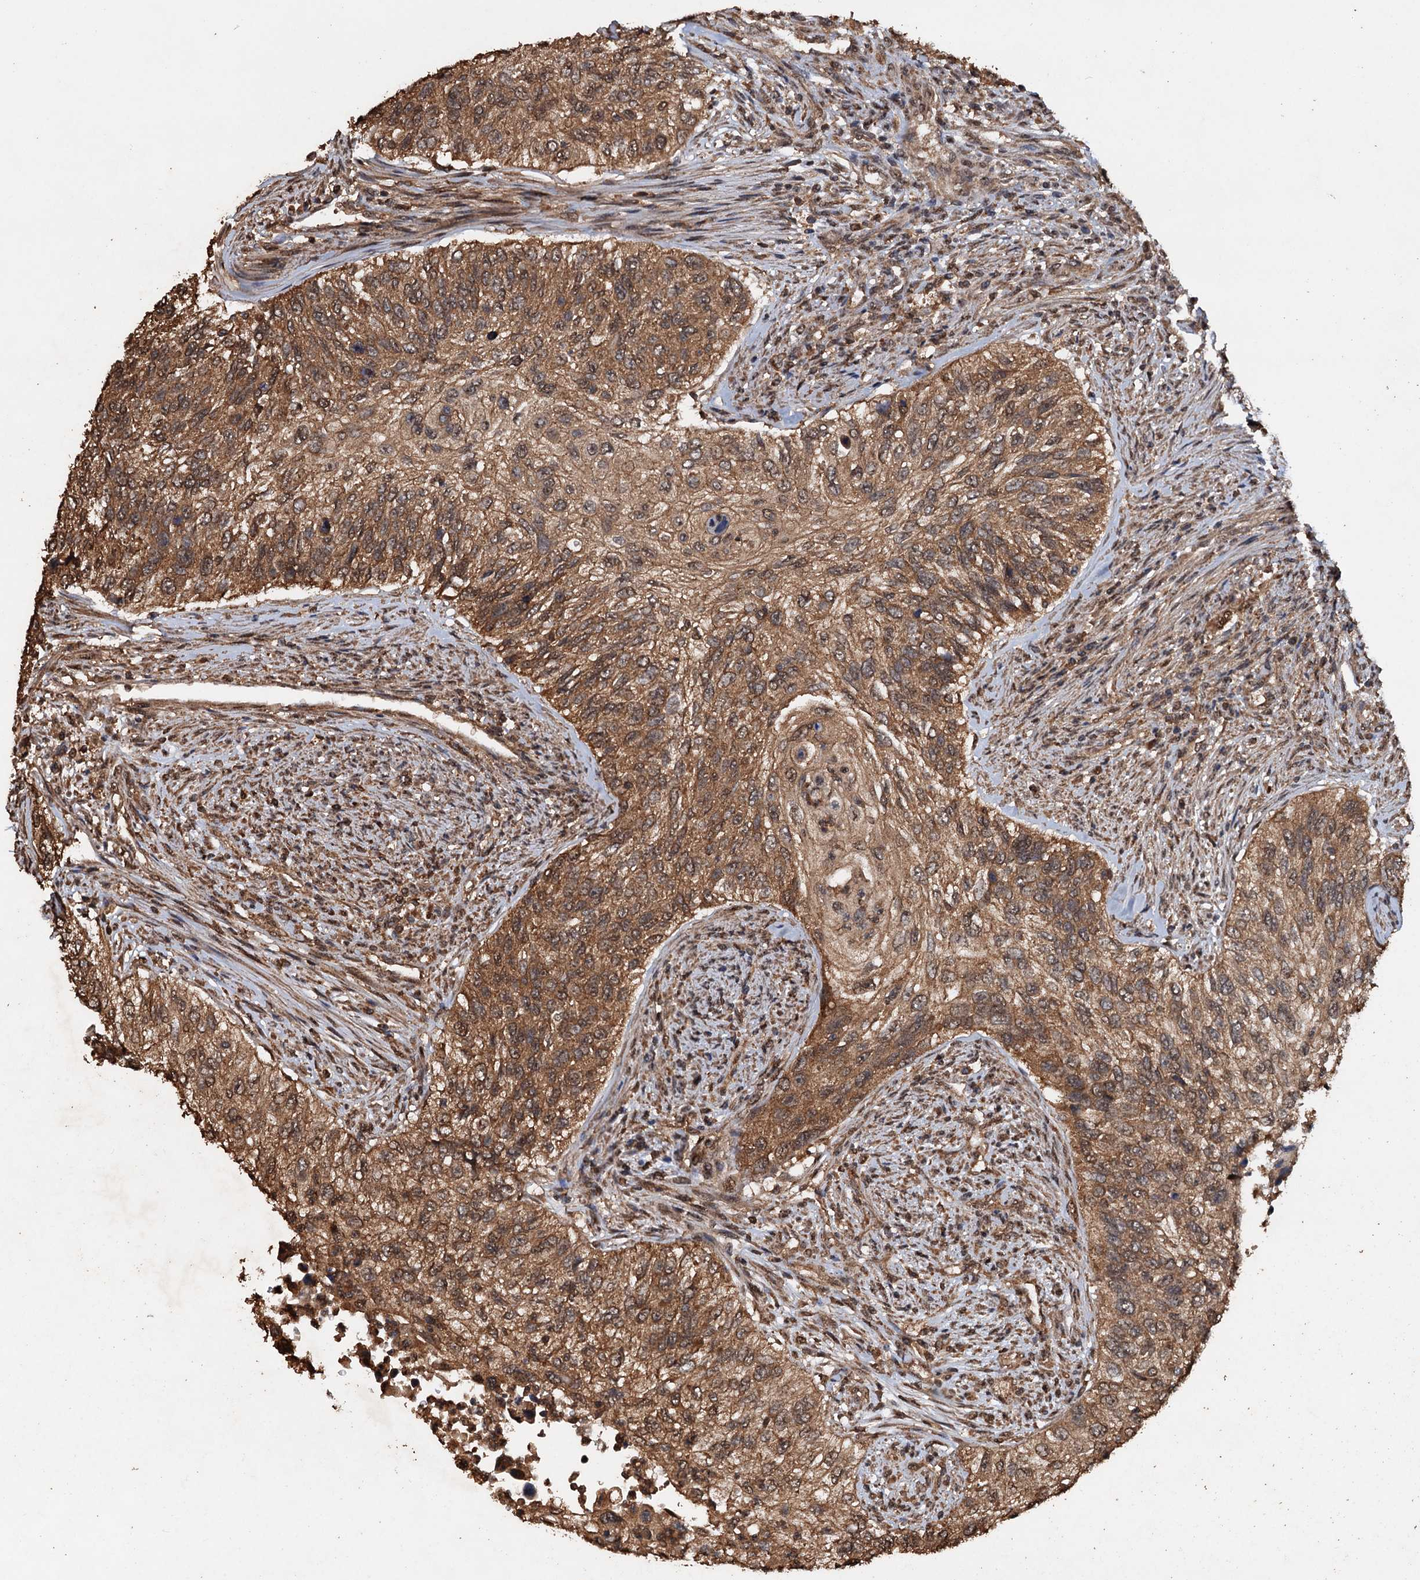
{"staining": {"intensity": "moderate", "quantity": ">75%", "location": "cytoplasmic/membranous,nuclear"}, "tissue": "urothelial cancer", "cell_type": "Tumor cells", "image_type": "cancer", "snomed": [{"axis": "morphology", "description": "Urothelial carcinoma, High grade"}, {"axis": "topography", "description": "Urinary bladder"}], "caption": "An image showing moderate cytoplasmic/membranous and nuclear staining in about >75% of tumor cells in urothelial carcinoma (high-grade), as visualized by brown immunohistochemical staining.", "gene": "PSMD9", "patient": {"sex": "female", "age": 60}}